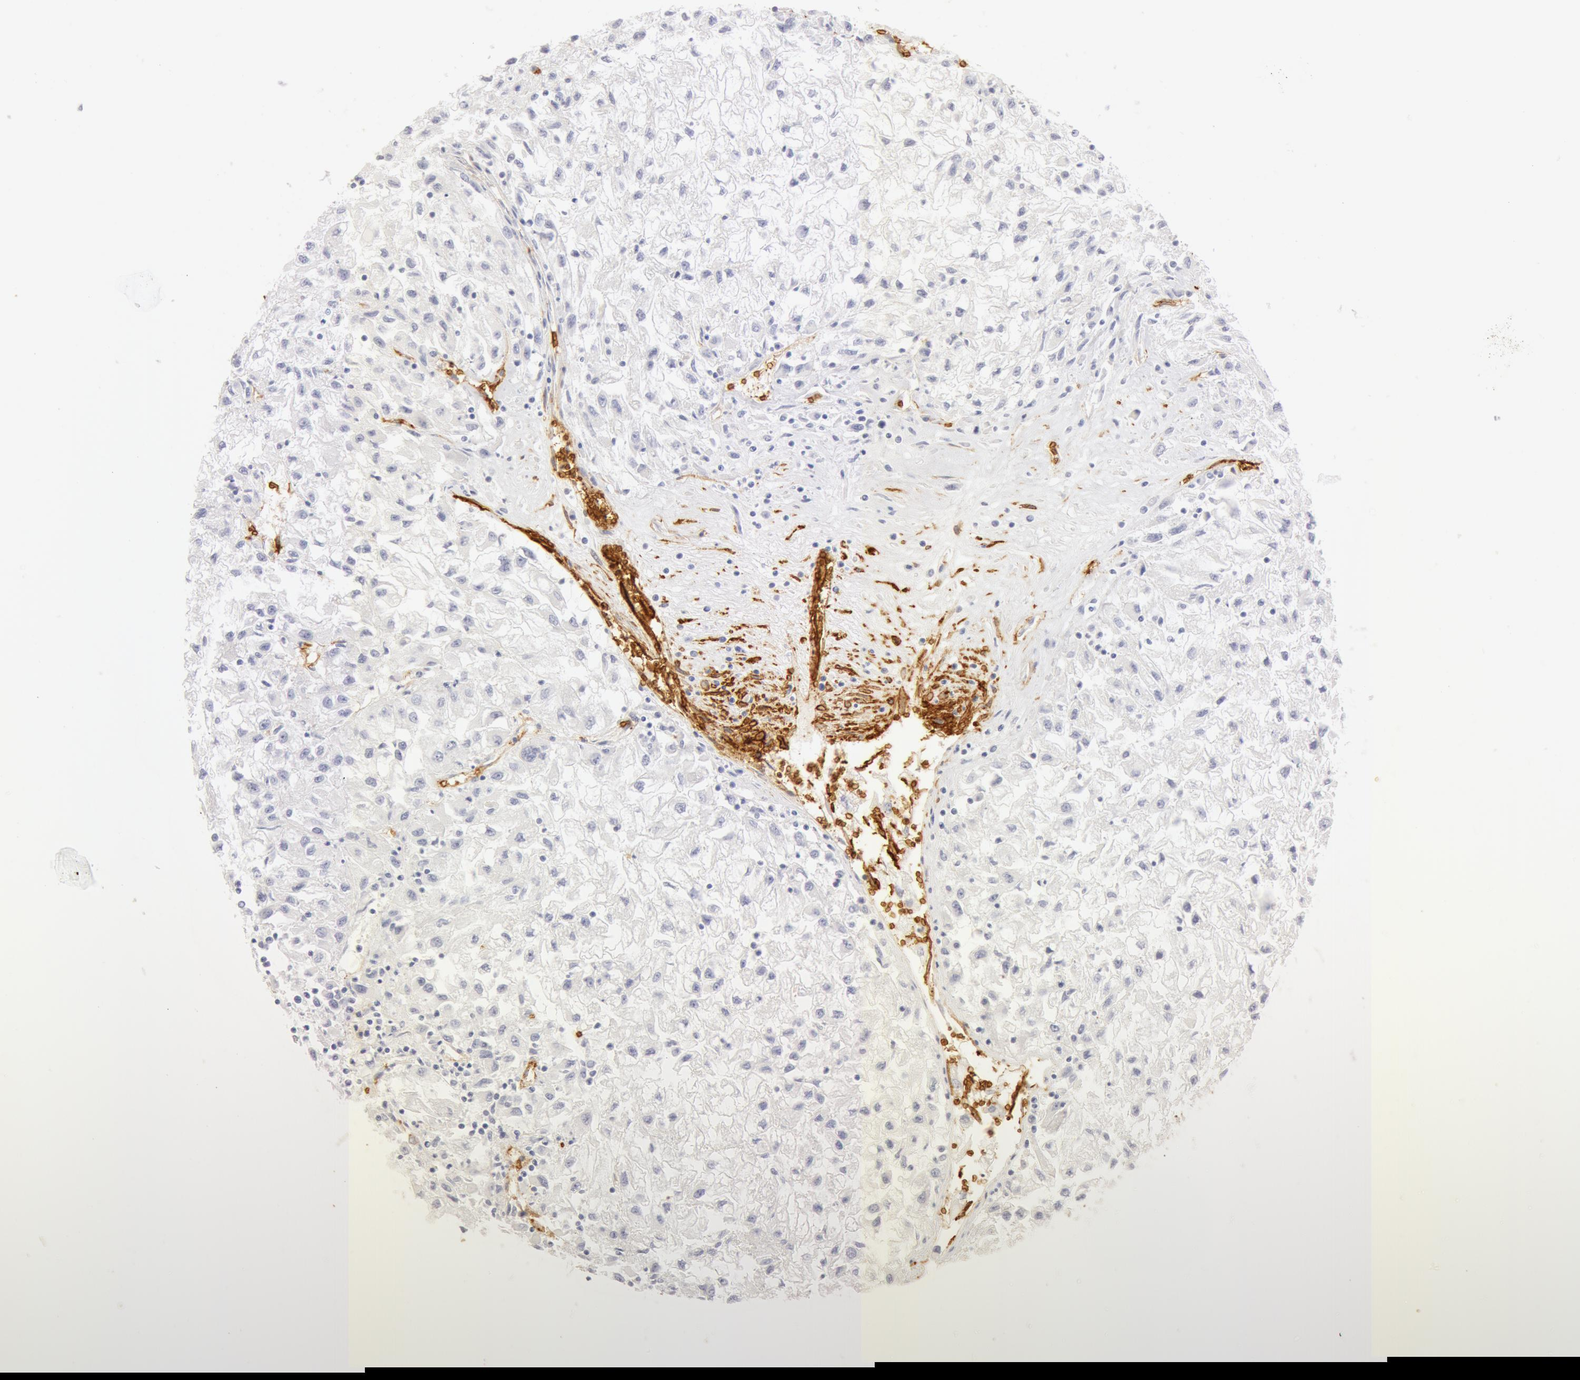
{"staining": {"intensity": "negative", "quantity": "none", "location": "none"}, "tissue": "renal cancer", "cell_type": "Tumor cells", "image_type": "cancer", "snomed": [{"axis": "morphology", "description": "Adenocarcinoma, NOS"}, {"axis": "topography", "description": "Kidney"}], "caption": "Tumor cells show no significant expression in renal adenocarcinoma.", "gene": "AQP1", "patient": {"sex": "male", "age": 59}}